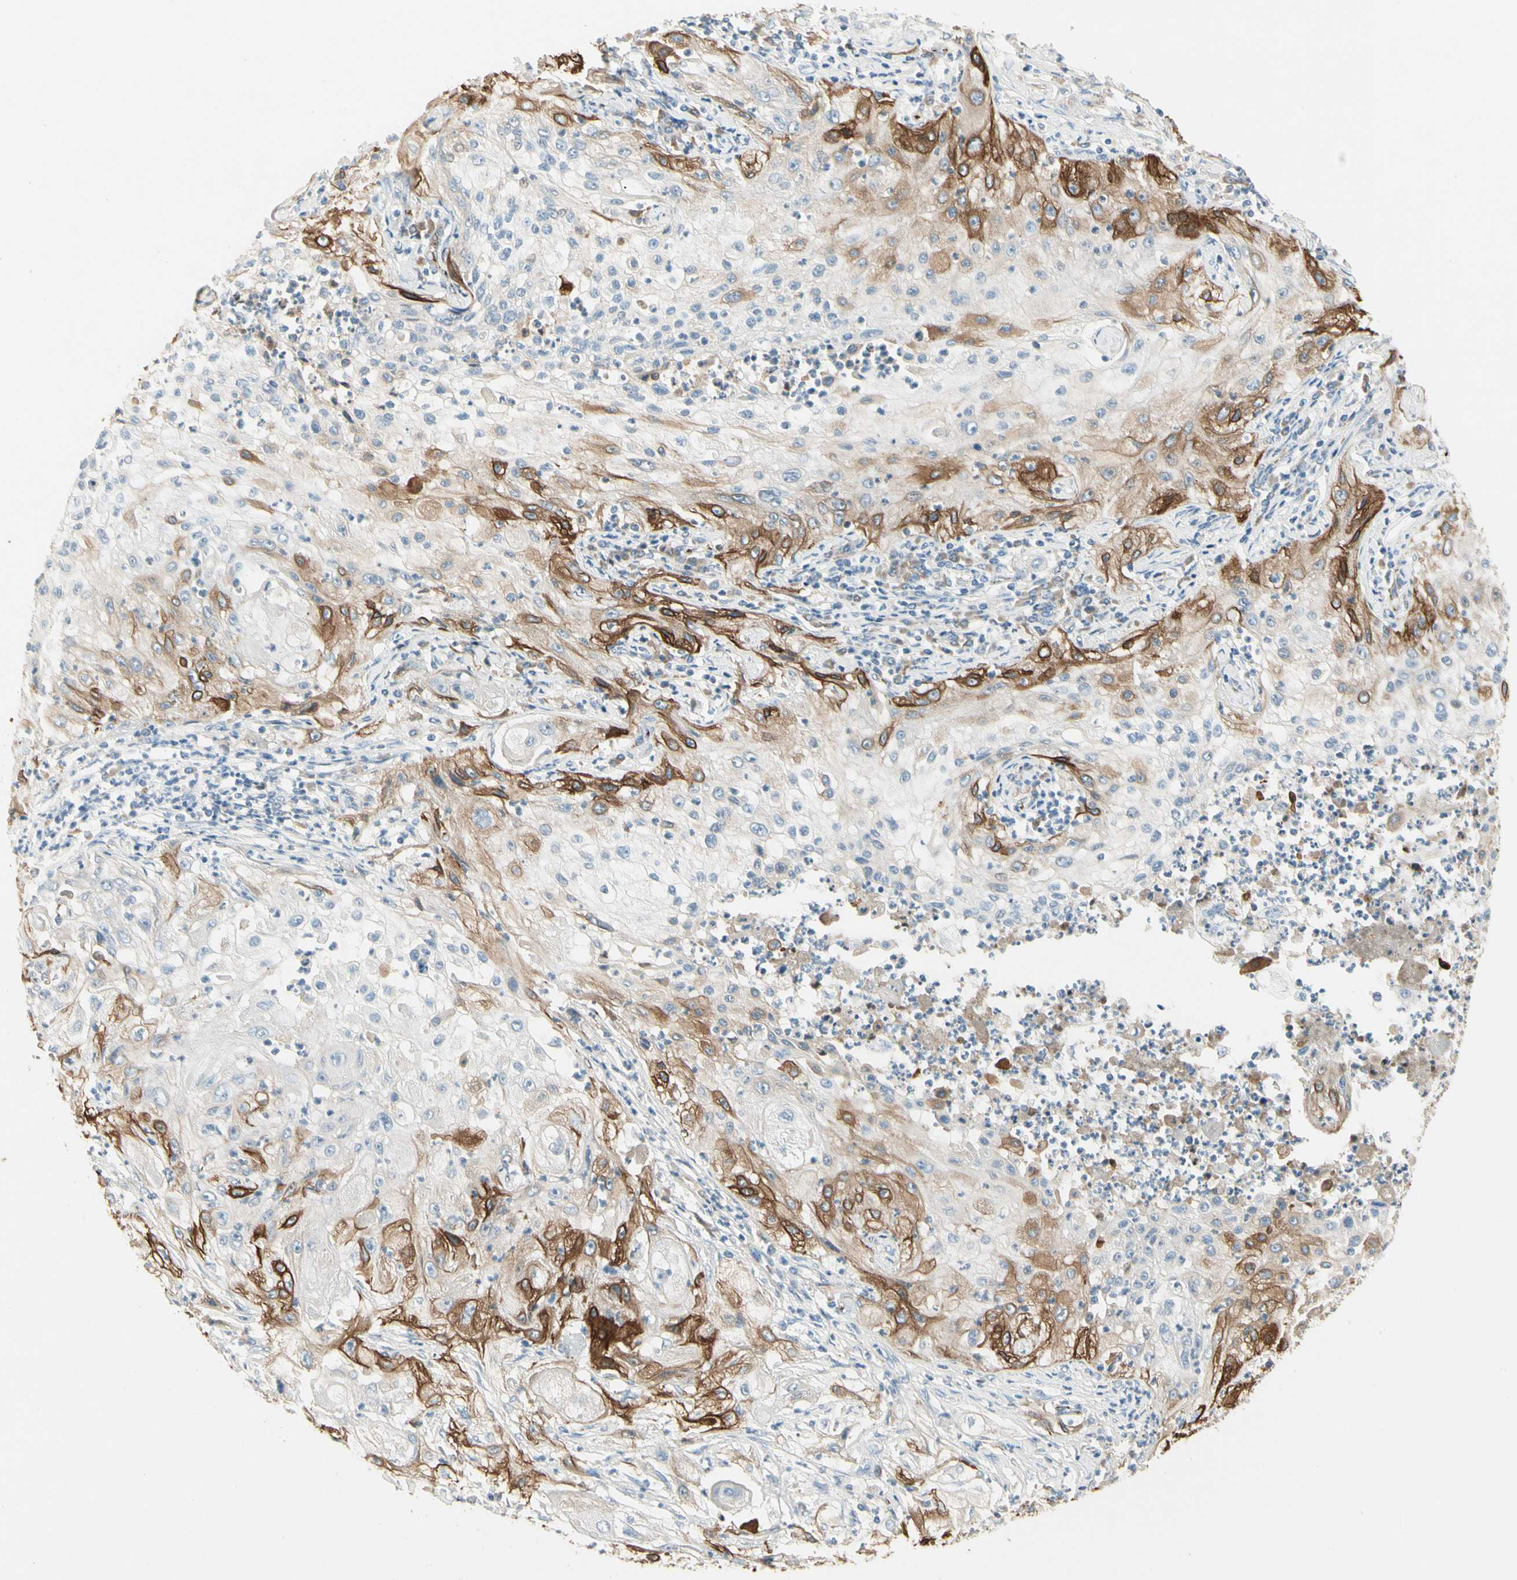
{"staining": {"intensity": "moderate", "quantity": "25%-75%", "location": "cytoplasmic/membranous"}, "tissue": "lung cancer", "cell_type": "Tumor cells", "image_type": "cancer", "snomed": [{"axis": "morphology", "description": "Inflammation, NOS"}, {"axis": "morphology", "description": "Squamous cell carcinoma, NOS"}, {"axis": "topography", "description": "Lymph node"}, {"axis": "topography", "description": "Soft tissue"}, {"axis": "topography", "description": "Lung"}], "caption": "Lung cancer (squamous cell carcinoma) stained with a brown dye shows moderate cytoplasmic/membranous positive positivity in about 25%-75% of tumor cells.", "gene": "MANSC1", "patient": {"sex": "male", "age": 66}}